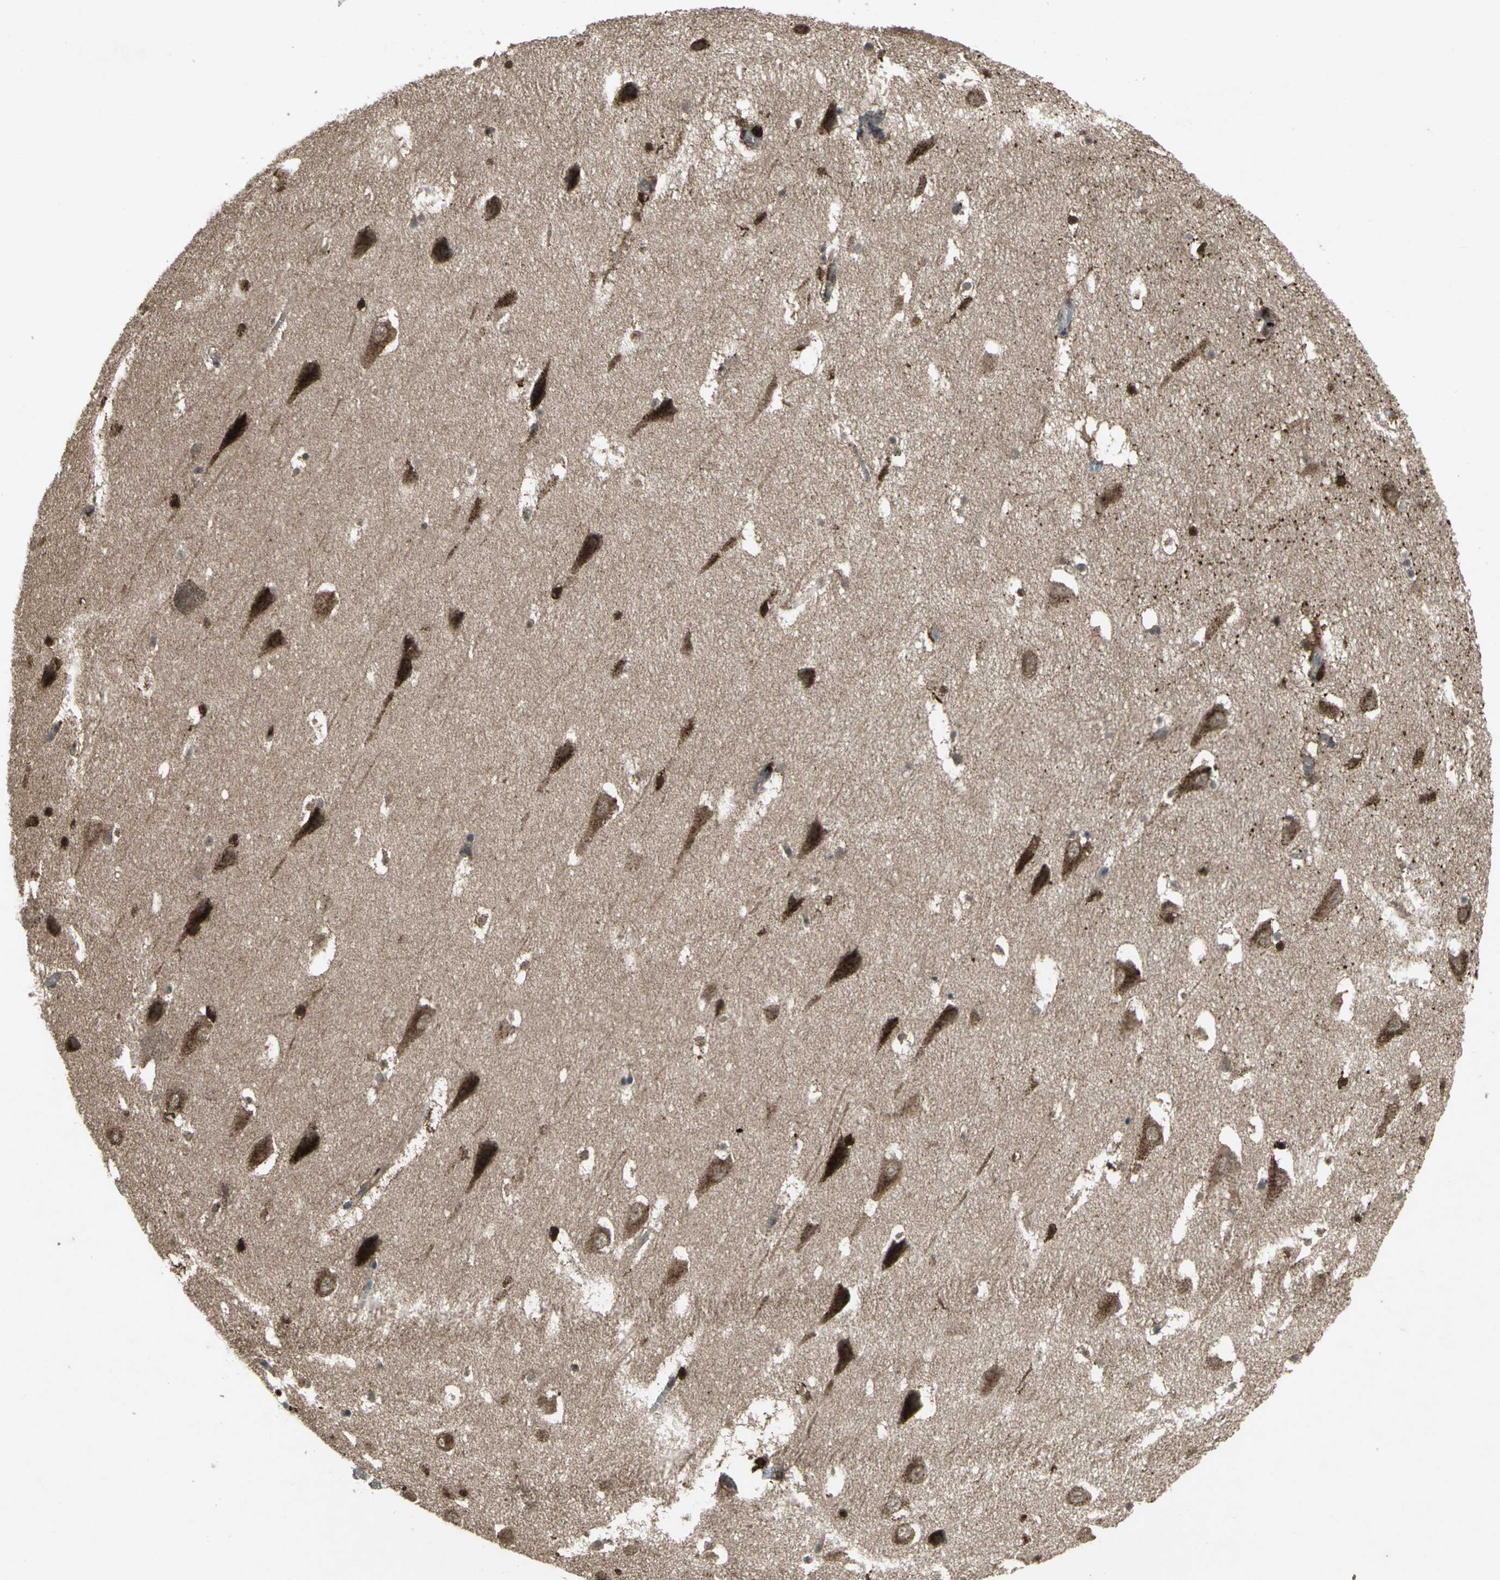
{"staining": {"intensity": "negative", "quantity": "none", "location": "none"}, "tissue": "hippocampus", "cell_type": "Glial cells", "image_type": "normal", "snomed": [{"axis": "morphology", "description": "Normal tissue, NOS"}, {"axis": "topography", "description": "Hippocampus"}], "caption": "This is a micrograph of immunohistochemistry (IHC) staining of benign hippocampus, which shows no expression in glial cells. (Immunohistochemistry (ihc), brightfield microscopy, high magnification).", "gene": "PYCARD", "patient": {"sex": "male", "age": 45}}